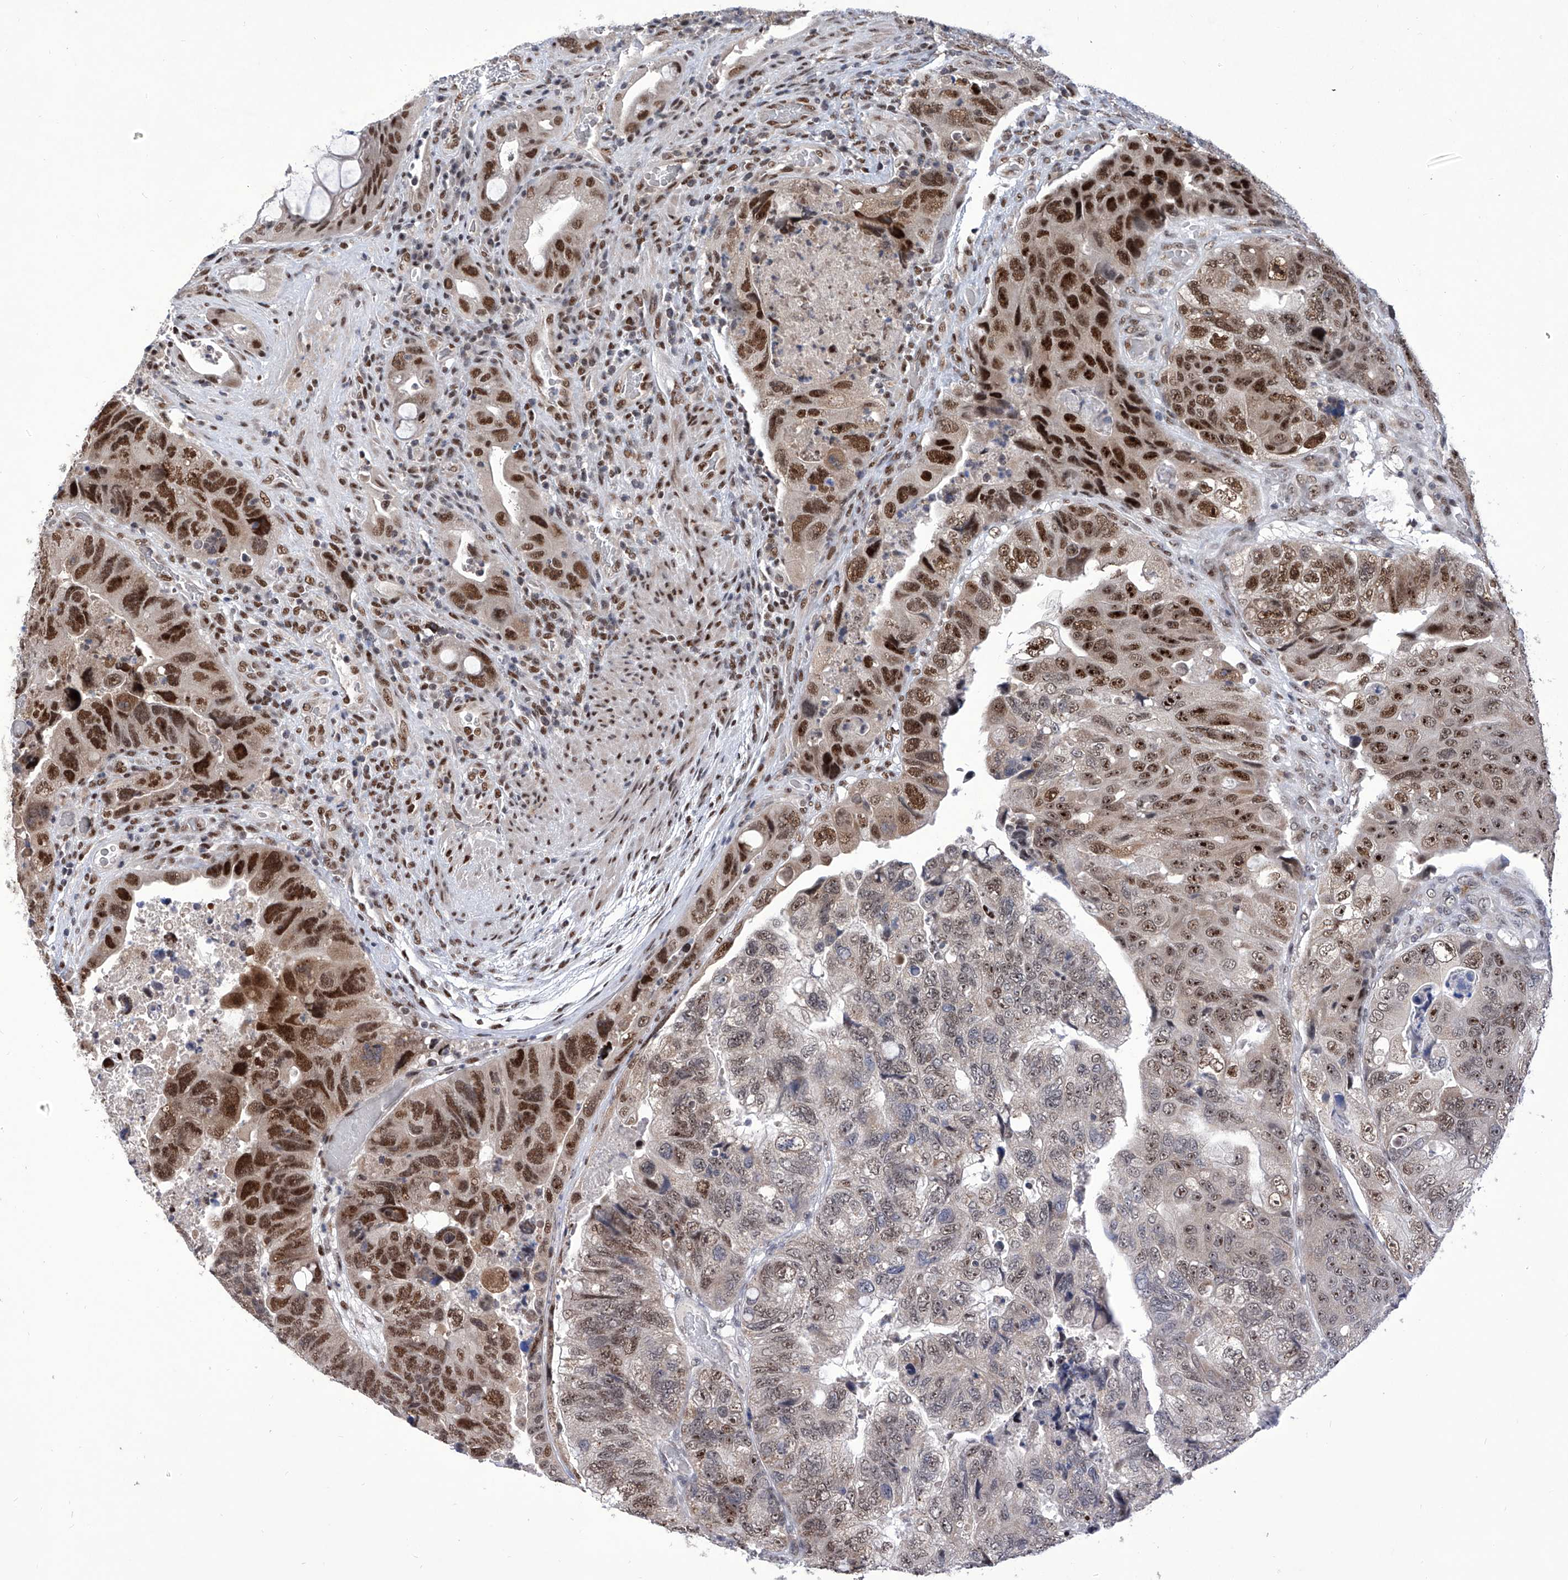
{"staining": {"intensity": "strong", "quantity": "25%-75%", "location": "nuclear"}, "tissue": "colorectal cancer", "cell_type": "Tumor cells", "image_type": "cancer", "snomed": [{"axis": "morphology", "description": "Adenocarcinoma, NOS"}, {"axis": "topography", "description": "Rectum"}], "caption": "Strong nuclear expression for a protein is present in about 25%-75% of tumor cells of adenocarcinoma (colorectal) using immunohistochemistry.", "gene": "RAD54L", "patient": {"sex": "male", "age": 63}}